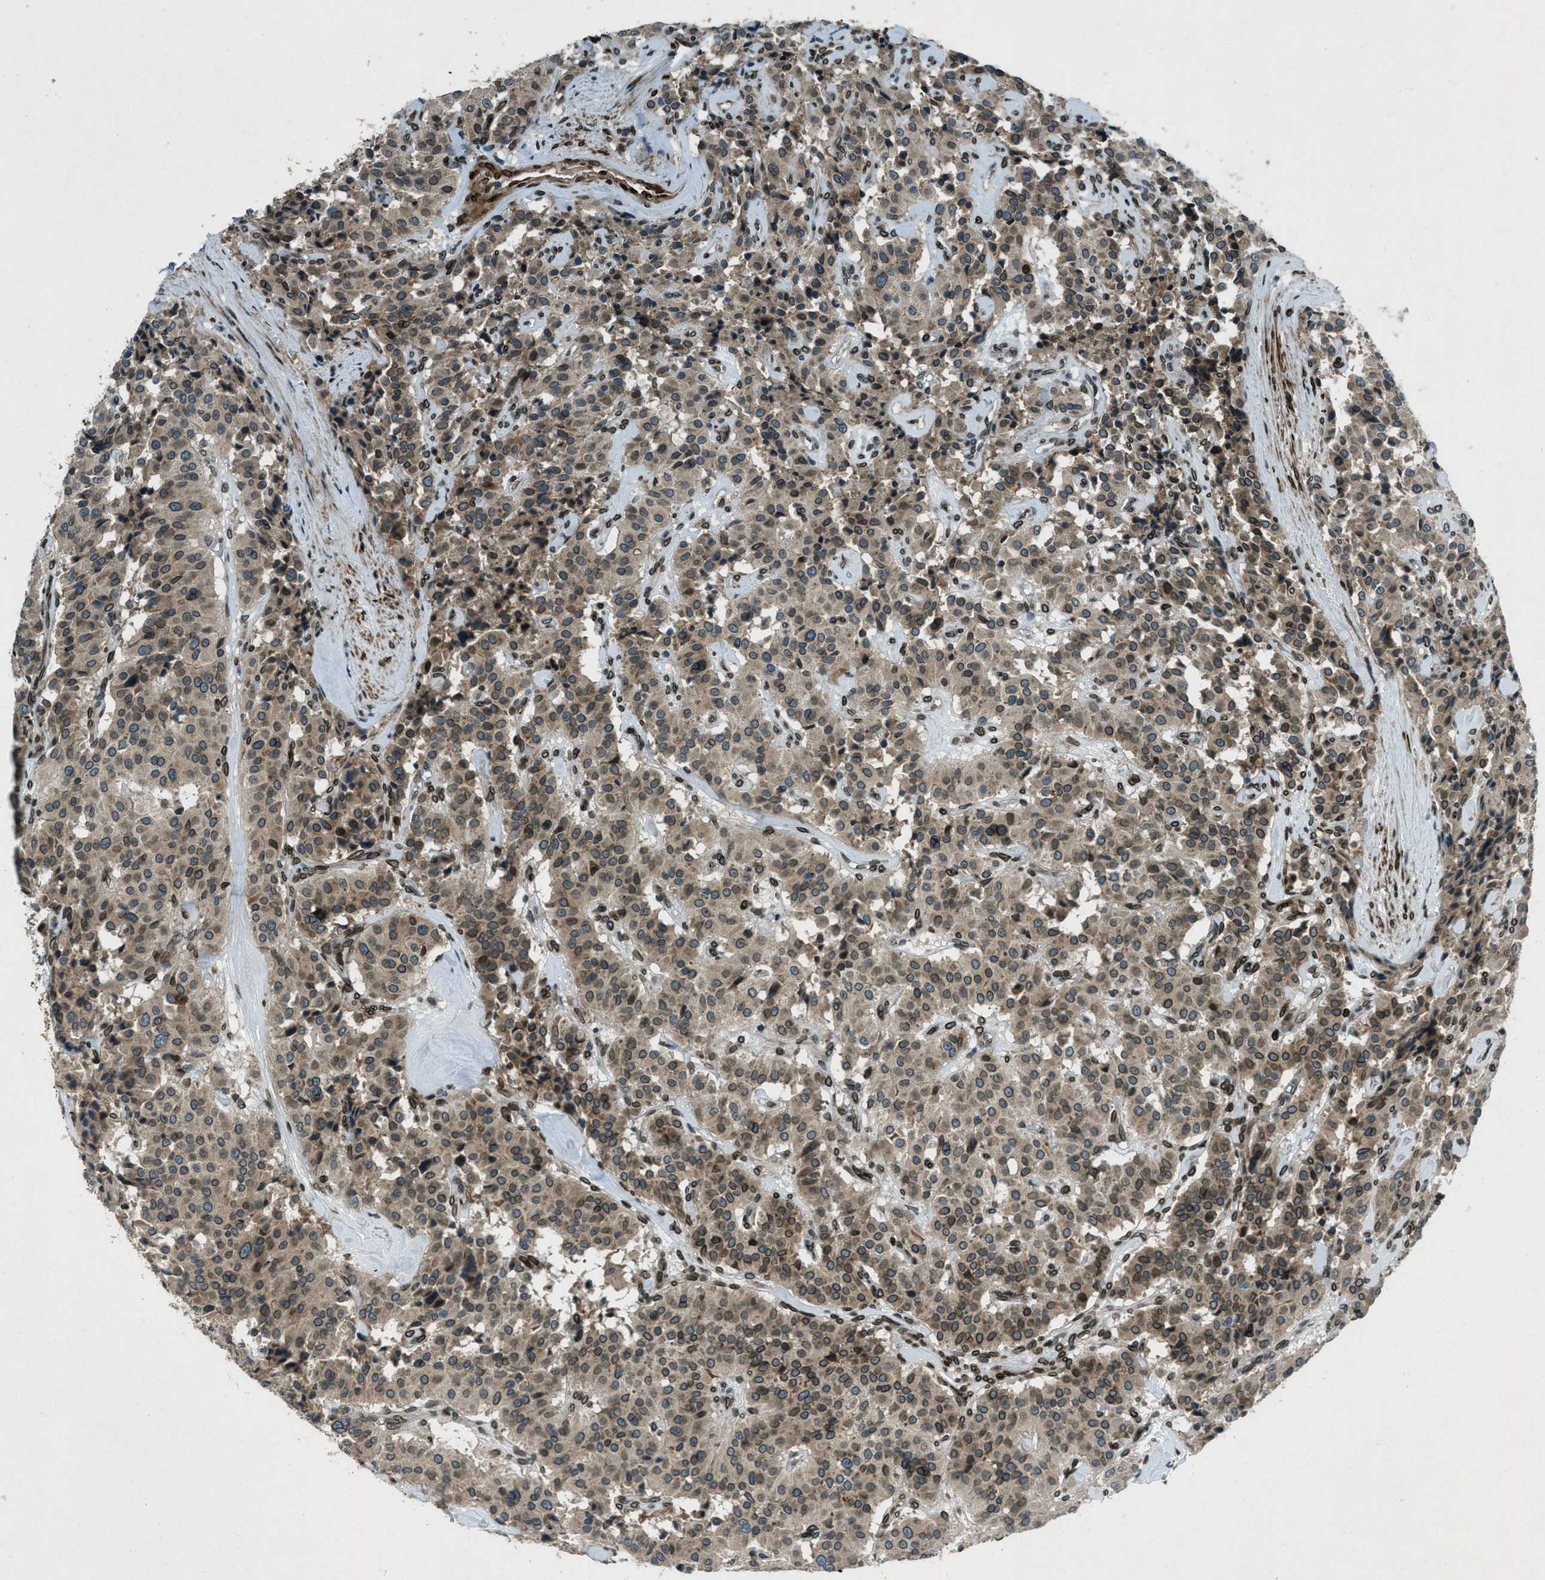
{"staining": {"intensity": "moderate", "quantity": ">75%", "location": "cytoplasmic/membranous,nuclear"}, "tissue": "carcinoid", "cell_type": "Tumor cells", "image_type": "cancer", "snomed": [{"axis": "morphology", "description": "Carcinoid, malignant, NOS"}, {"axis": "topography", "description": "Lung"}], "caption": "High-power microscopy captured an immunohistochemistry histopathology image of carcinoid, revealing moderate cytoplasmic/membranous and nuclear expression in approximately >75% of tumor cells.", "gene": "LEMD2", "patient": {"sex": "male", "age": 30}}